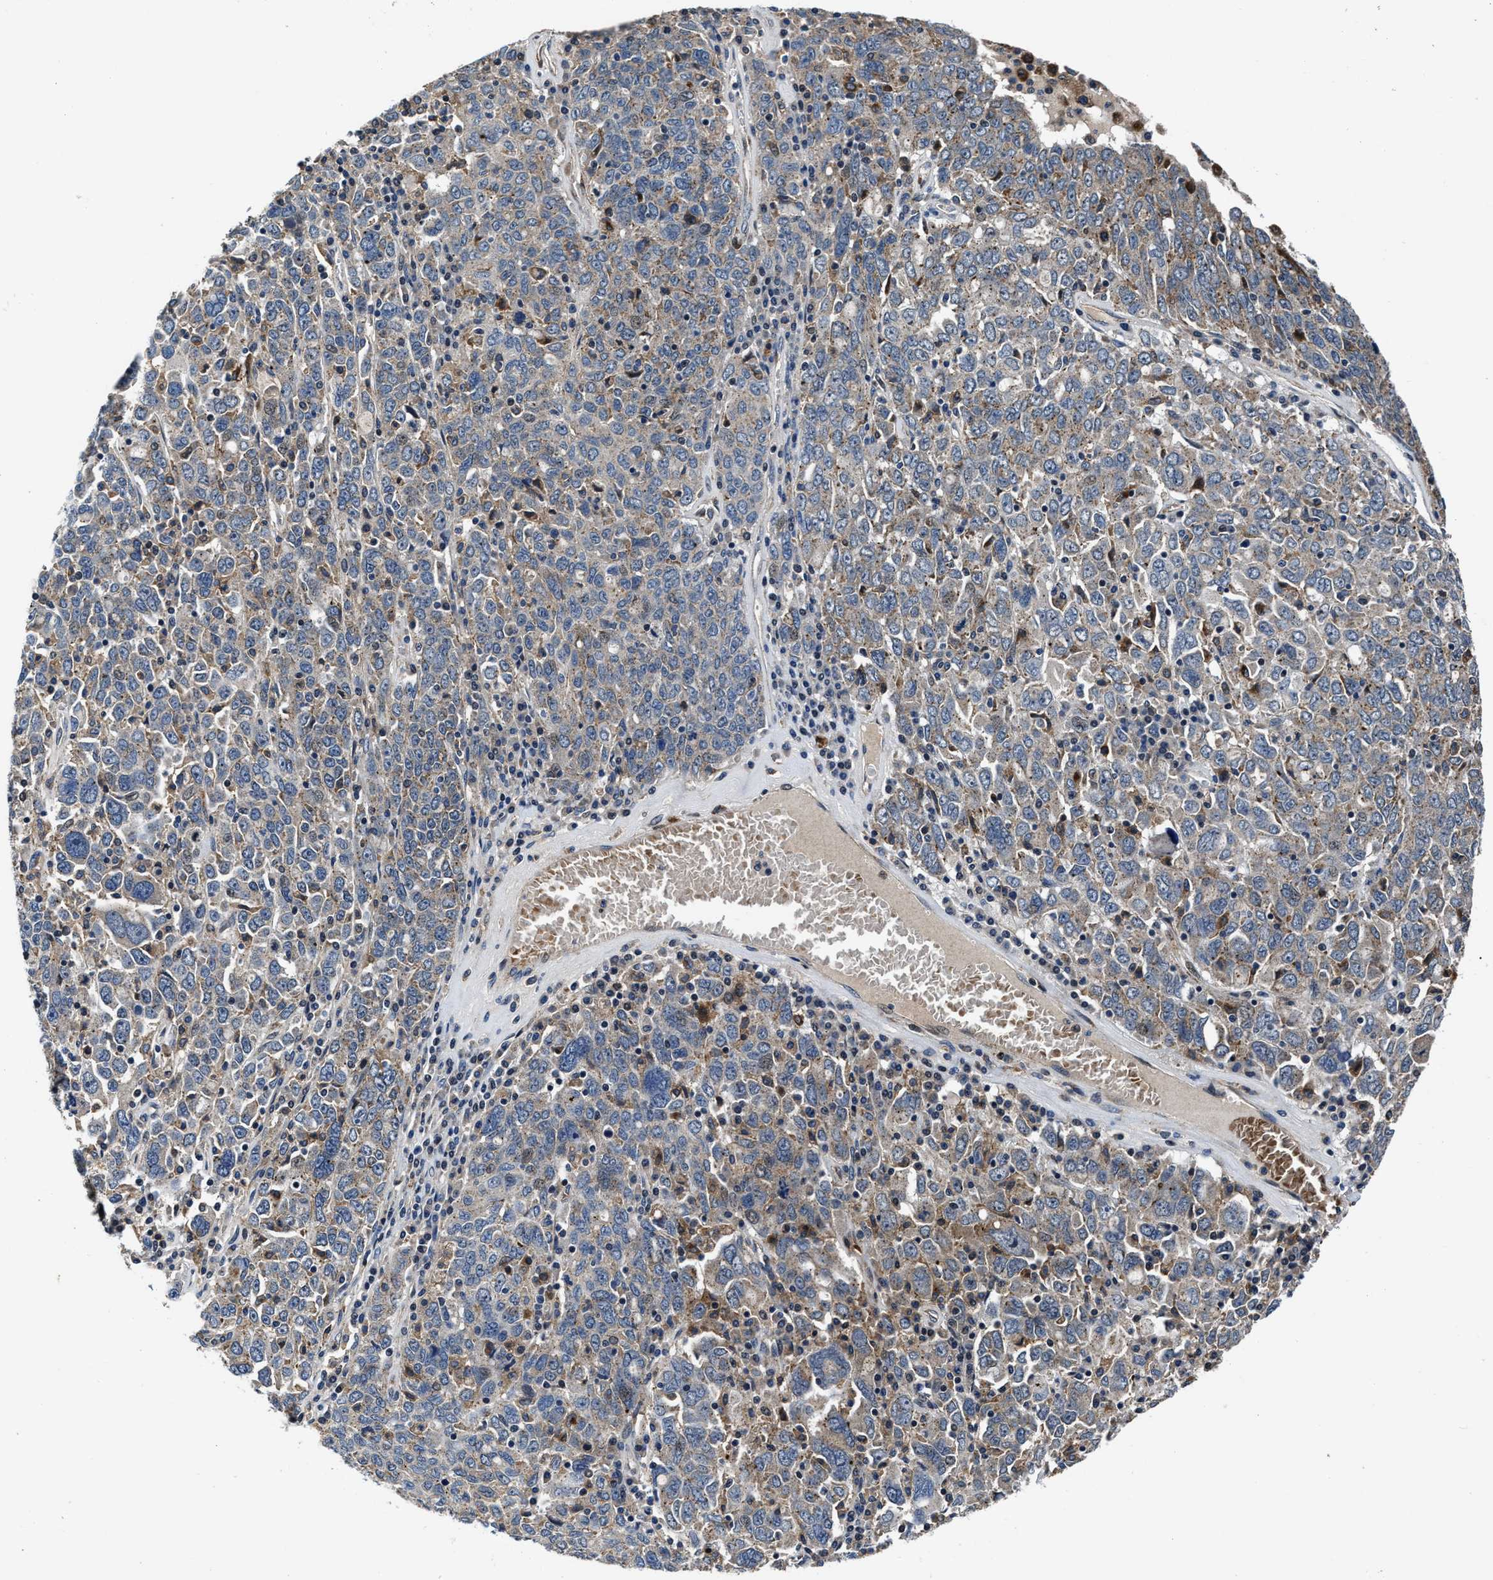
{"staining": {"intensity": "weak", "quantity": "<25%", "location": "cytoplasmic/membranous"}, "tissue": "ovarian cancer", "cell_type": "Tumor cells", "image_type": "cancer", "snomed": [{"axis": "morphology", "description": "Carcinoma, endometroid"}, {"axis": "topography", "description": "Ovary"}], "caption": "Ovarian cancer (endometroid carcinoma) stained for a protein using immunohistochemistry displays no staining tumor cells.", "gene": "C2orf66", "patient": {"sex": "female", "age": 62}}